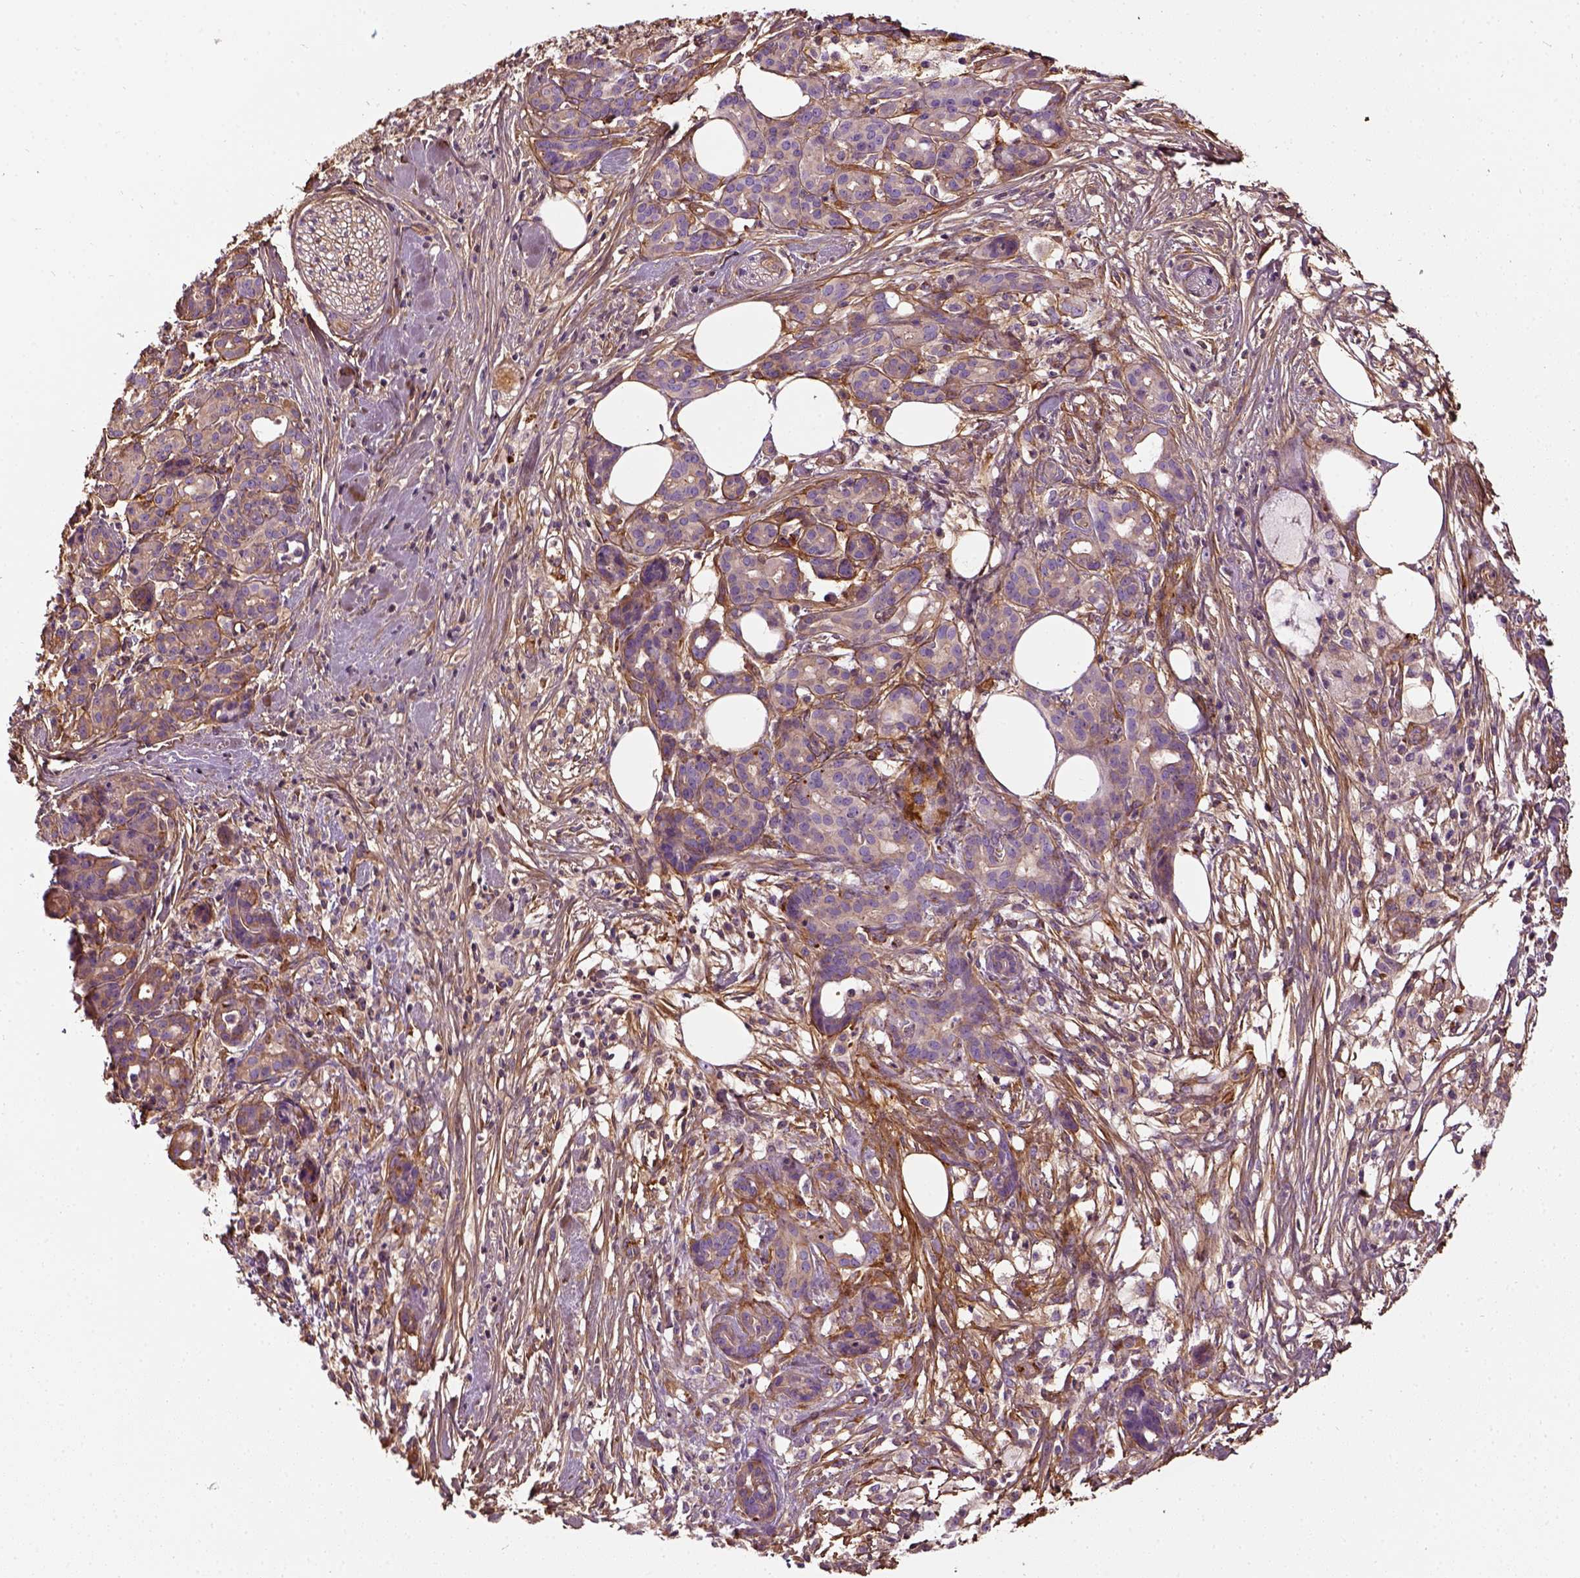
{"staining": {"intensity": "moderate", "quantity": "<25%", "location": "cytoplasmic/membranous"}, "tissue": "pancreatic cancer", "cell_type": "Tumor cells", "image_type": "cancer", "snomed": [{"axis": "morphology", "description": "Adenocarcinoma, NOS"}, {"axis": "topography", "description": "Pancreas"}], "caption": "Pancreatic adenocarcinoma stained for a protein shows moderate cytoplasmic/membranous positivity in tumor cells.", "gene": "COL6A2", "patient": {"sex": "female", "age": 66}}